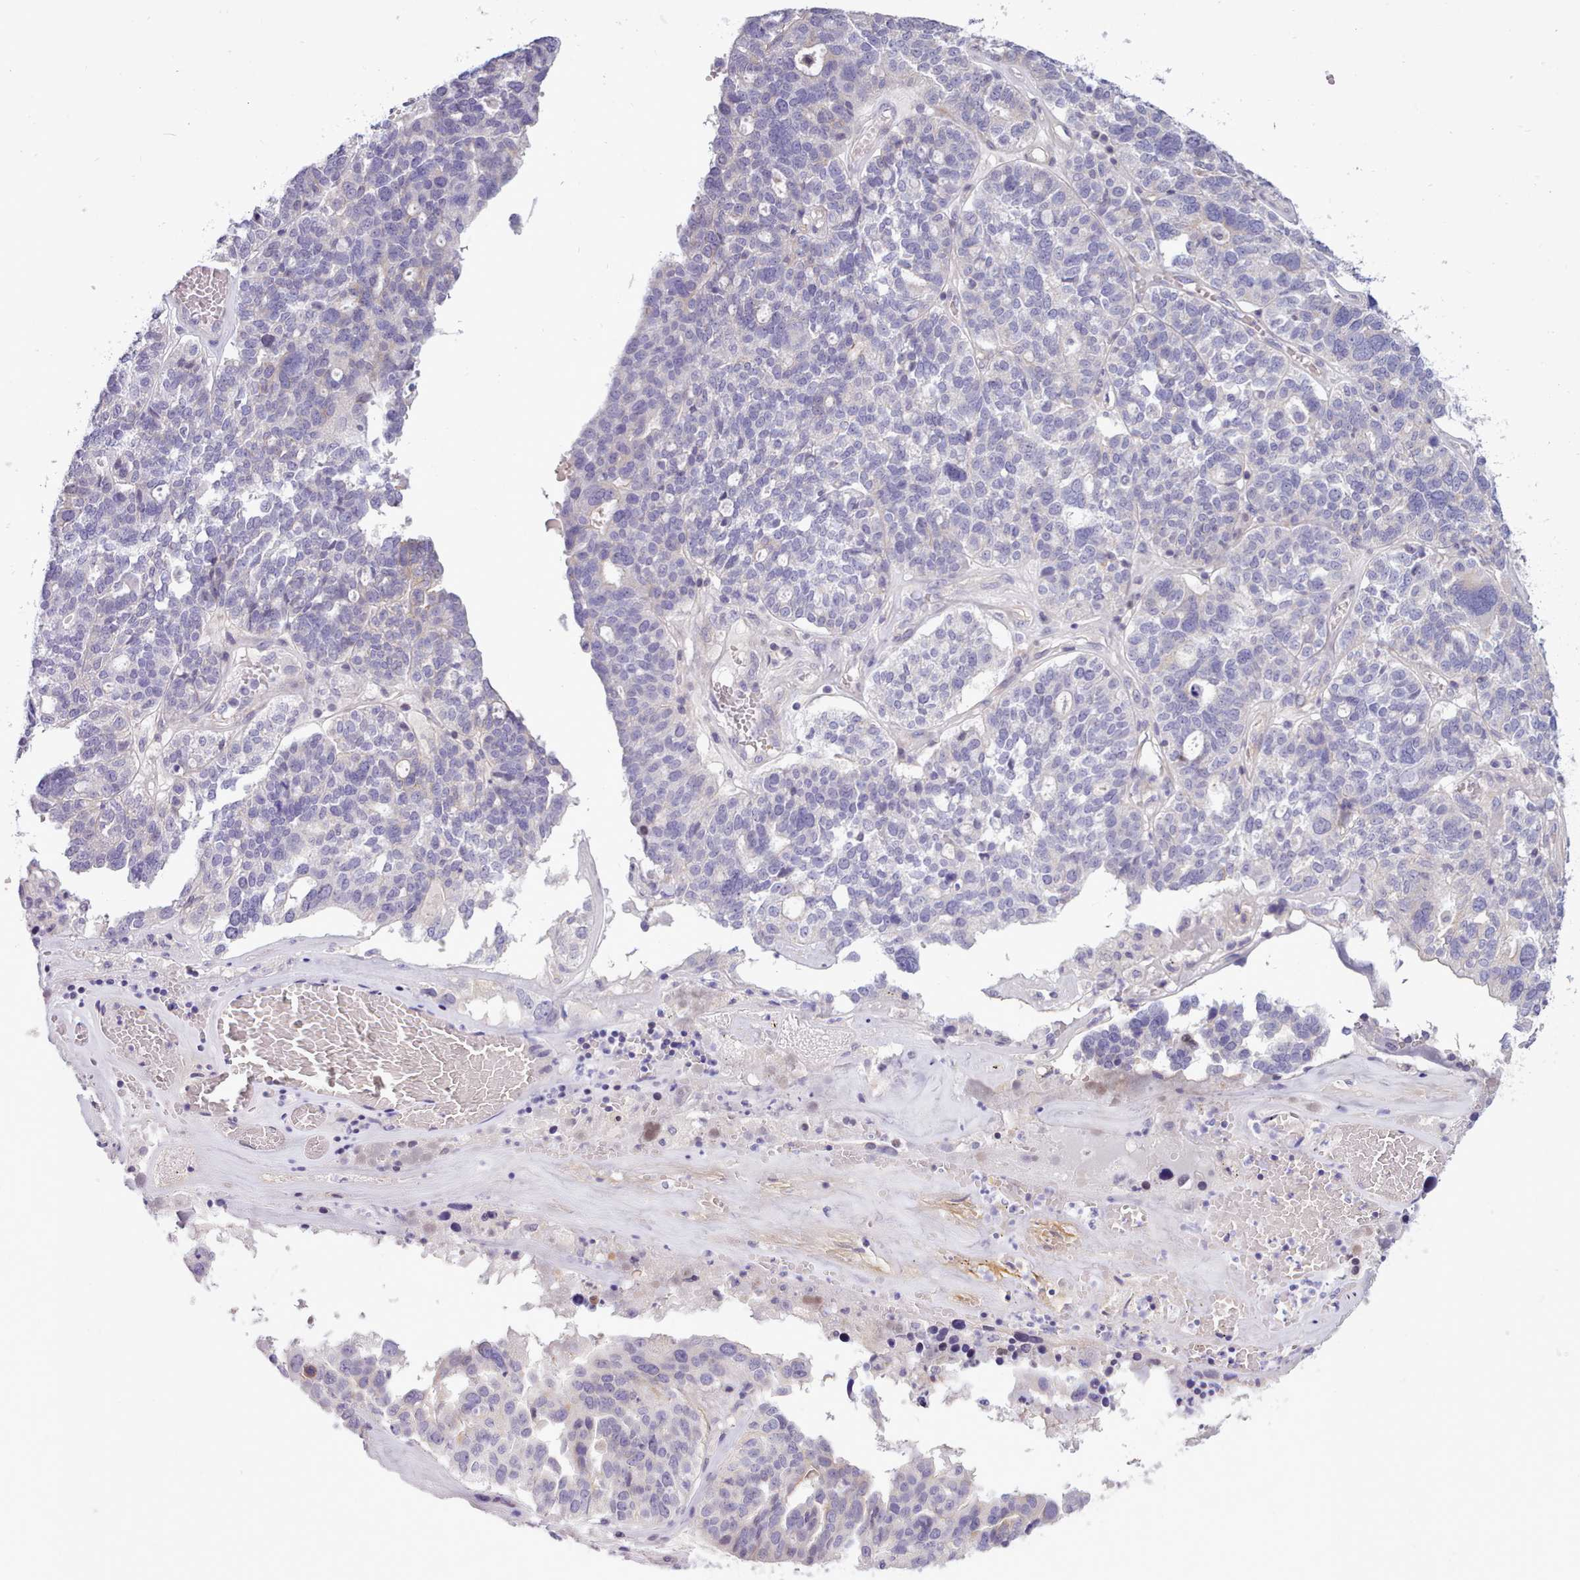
{"staining": {"intensity": "negative", "quantity": "none", "location": "none"}, "tissue": "ovarian cancer", "cell_type": "Tumor cells", "image_type": "cancer", "snomed": [{"axis": "morphology", "description": "Cystadenocarcinoma, serous, NOS"}, {"axis": "topography", "description": "Ovary"}], "caption": "Tumor cells show no significant protein expression in serous cystadenocarcinoma (ovarian). (Brightfield microscopy of DAB immunohistochemistry at high magnification).", "gene": "CYP2A13", "patient": {"sex": "female", "age": 59}}